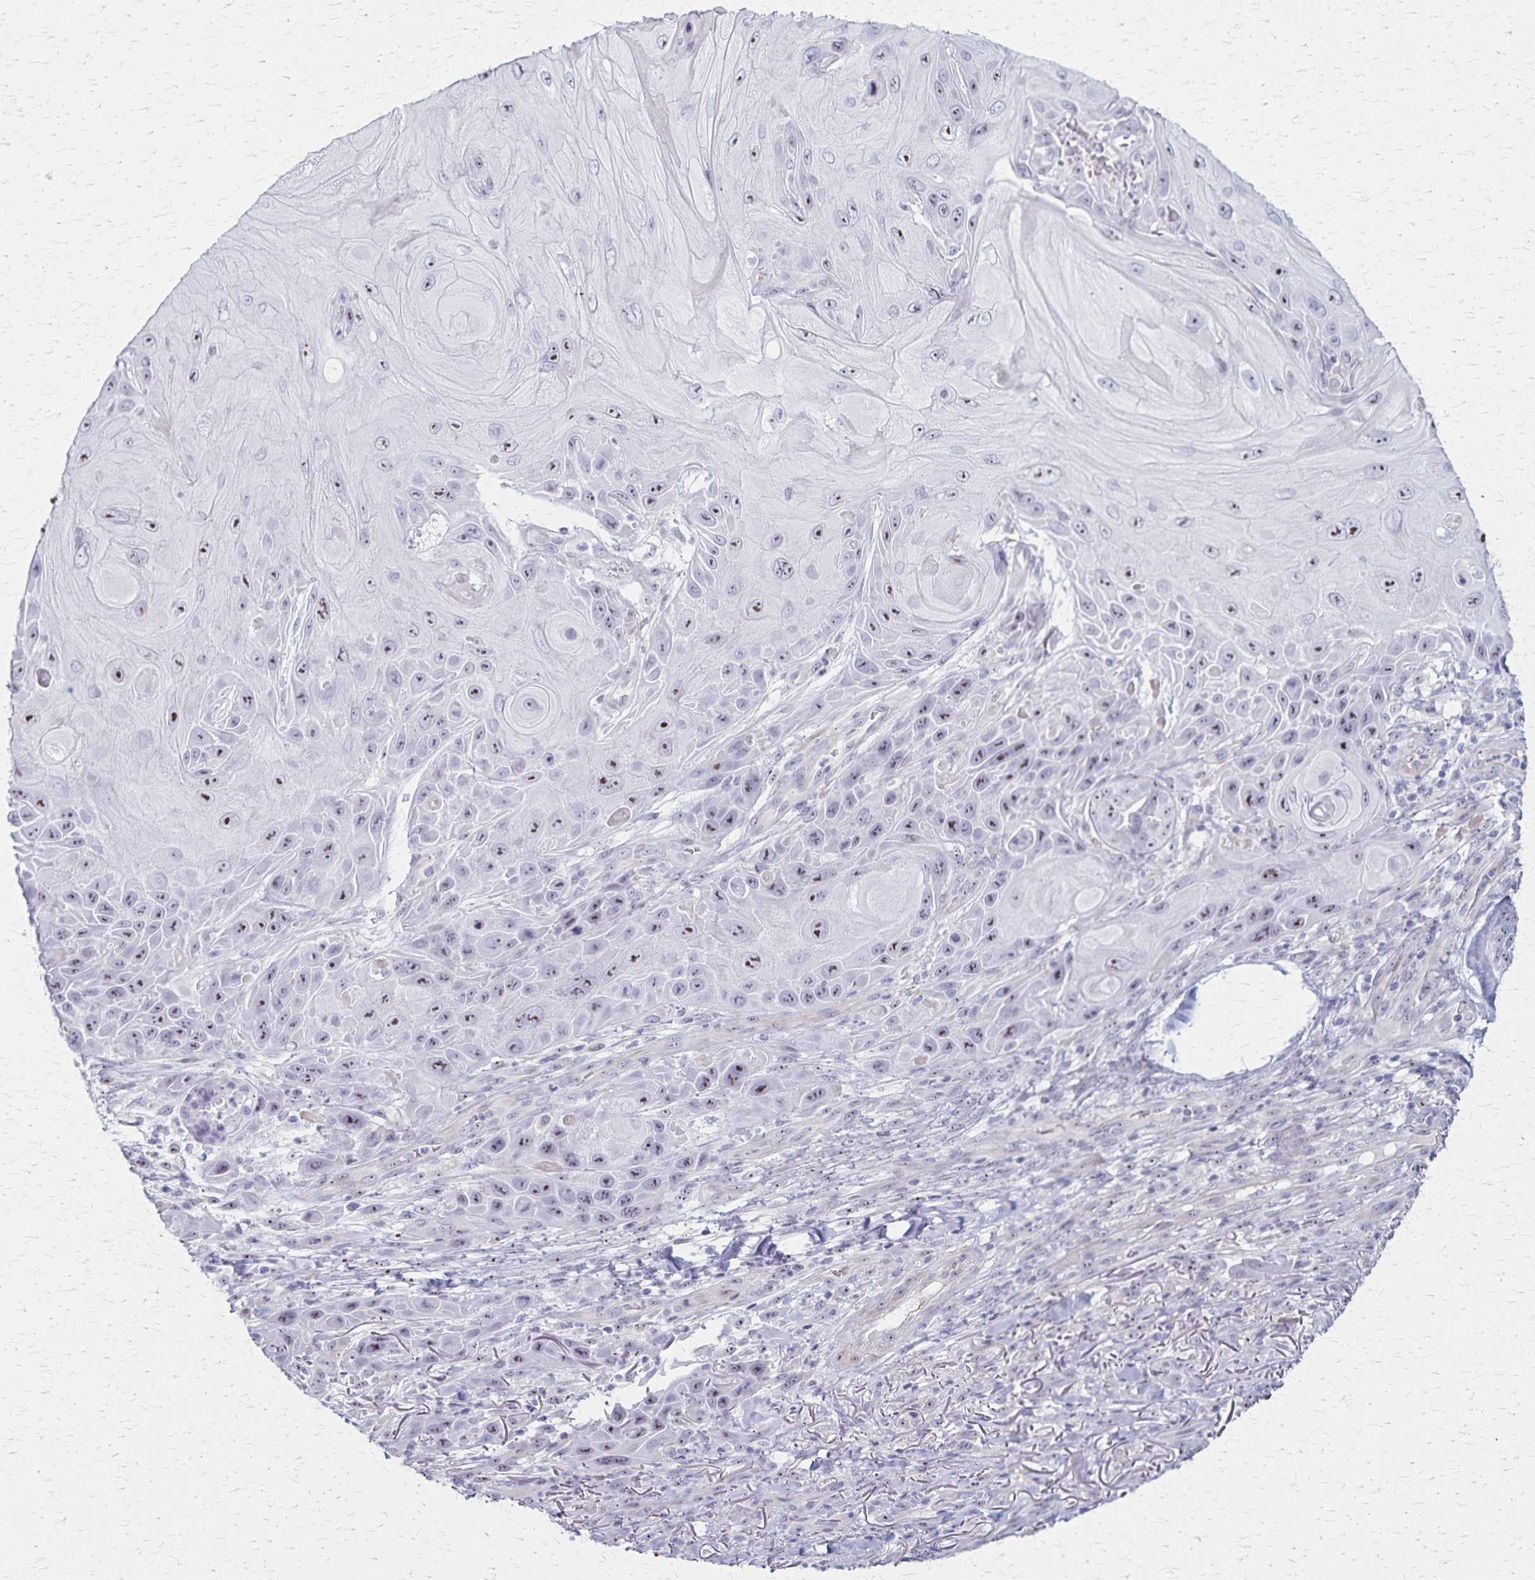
{"staining": {"intensity": "moderate", "quantity": "<25%", "location": "nuclear"}, "tissue": "skin cancer", "cell_type": "Tumor cells", "image_type": "cancer", "snomed": [{"axis": "morphology", "description": "Squamous cell carcinoma, NOS"}, {"axis": "topography", "description": "Skin"}], "caption": "Immunohistochemistry histopathology image of human skin cancer stained for a protein (brown), which demonstrates low levels of moderate nuclear positivity in approximately <25% of tumor cells.", "gene": "DLK2", "patient": {"sex": "female", "age": 94}}